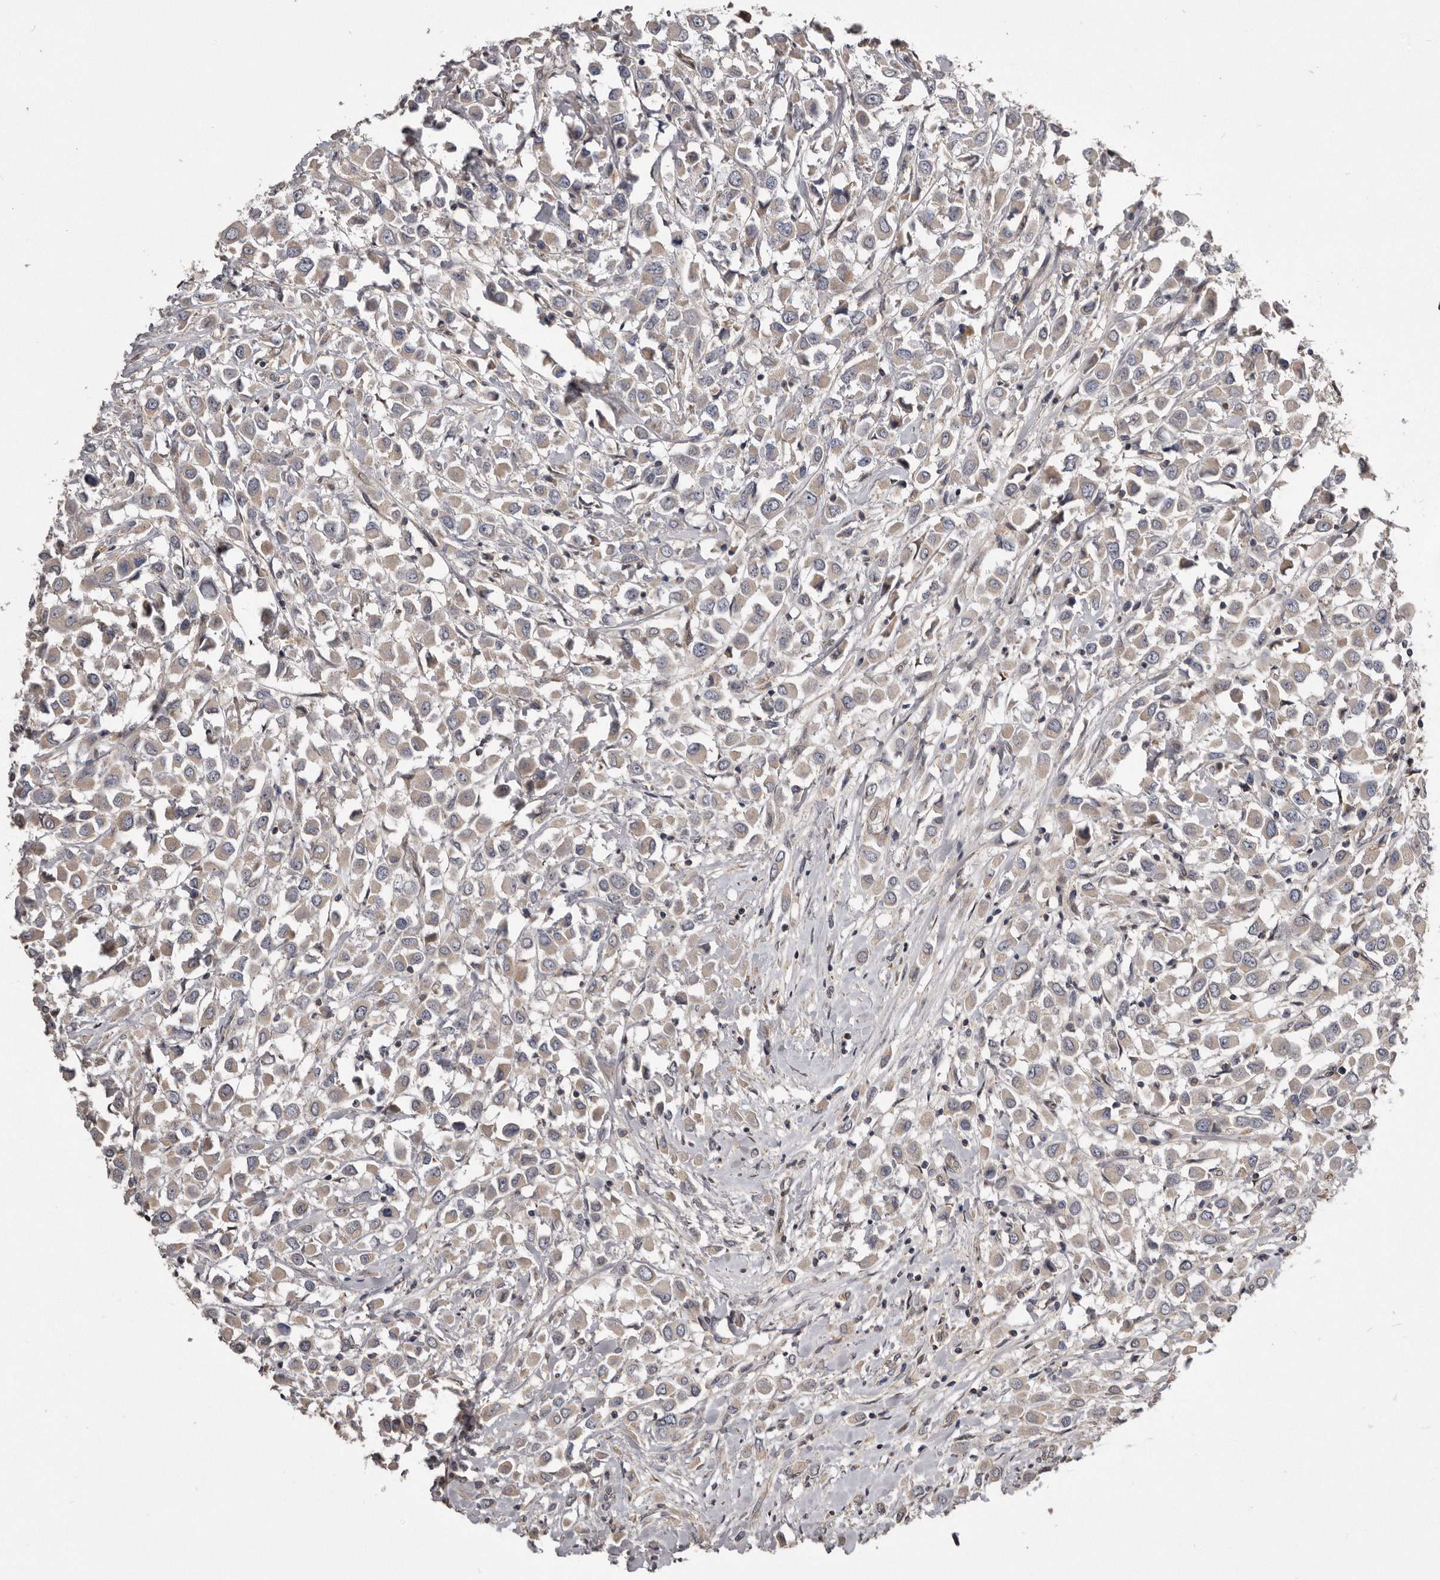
{"staining": {"intensity": "negative", "quantity": "none", "location": "none"}, "tissue": "breast cancer", "cell_type": "Tumor cells", "image_type": "cancer", "snomed": [{"axis": "morphology", "description": "Duct carcinoma"}, {"axis": "topography", "description": "Breast"}], "caption": "Histopathology image shows no significant protein staining in tumor cells of breast intraductal carcinoma.", "gene": "ARMCX1", "patient": {"sex": "female", "age": 61}}